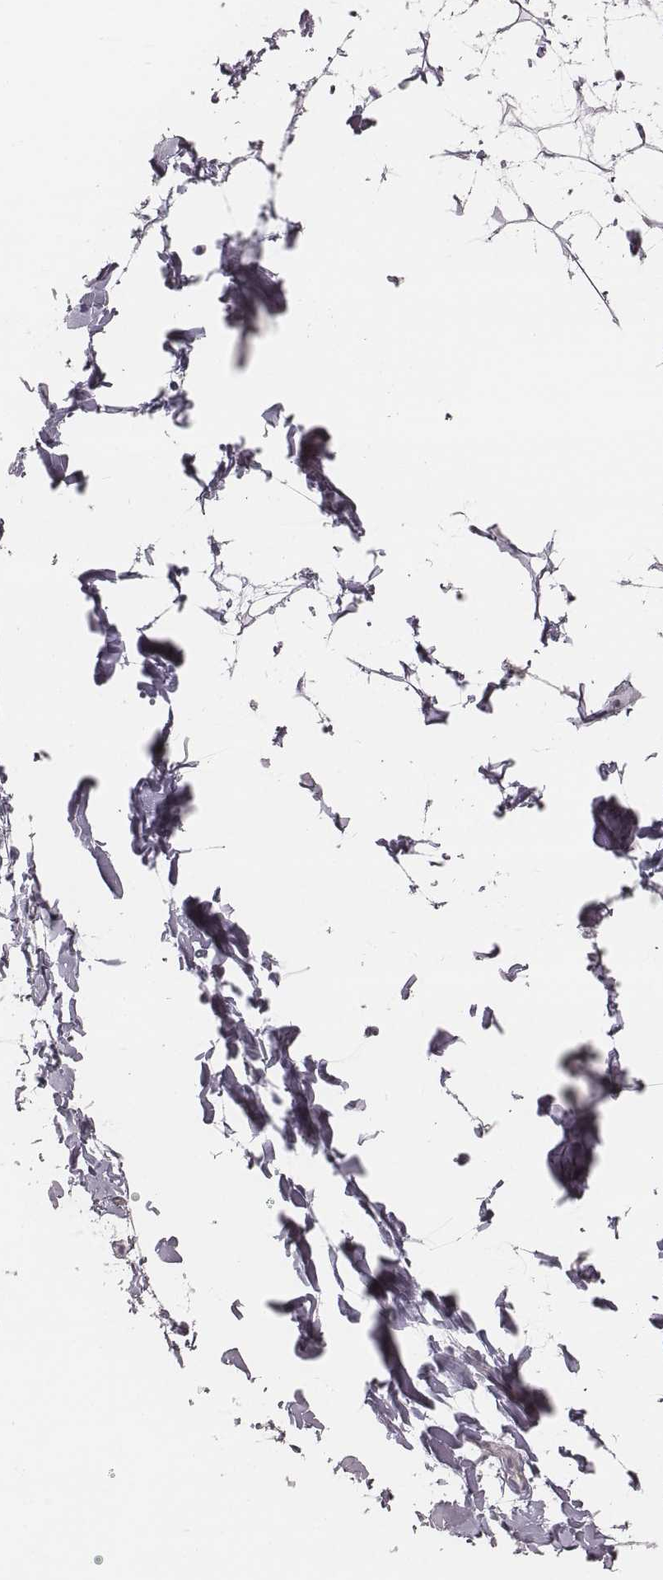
{"staining": {"intensity": "negative", "quantity": "none", "location": "none"}, "tissue": "adipose tissue", "cell_type": "Adipocytes", "image_type": "normal", "snomed": [{"axis": "morphology", "description": "Normal tissue, NOS"}, {"axis": "topography", "description": "Gallbladder"}, {"axis": "topography", "description": "Peripheral nerve tissue"}], "caption": "Immunohistochemistry photomicrograph of benign adipose tissue: human adipose tissue stained with DAB exhibits no significant protein positivity in adipocytes.", "gene": "CSHL1", "patient": {"sex": "female", "age": 45}}